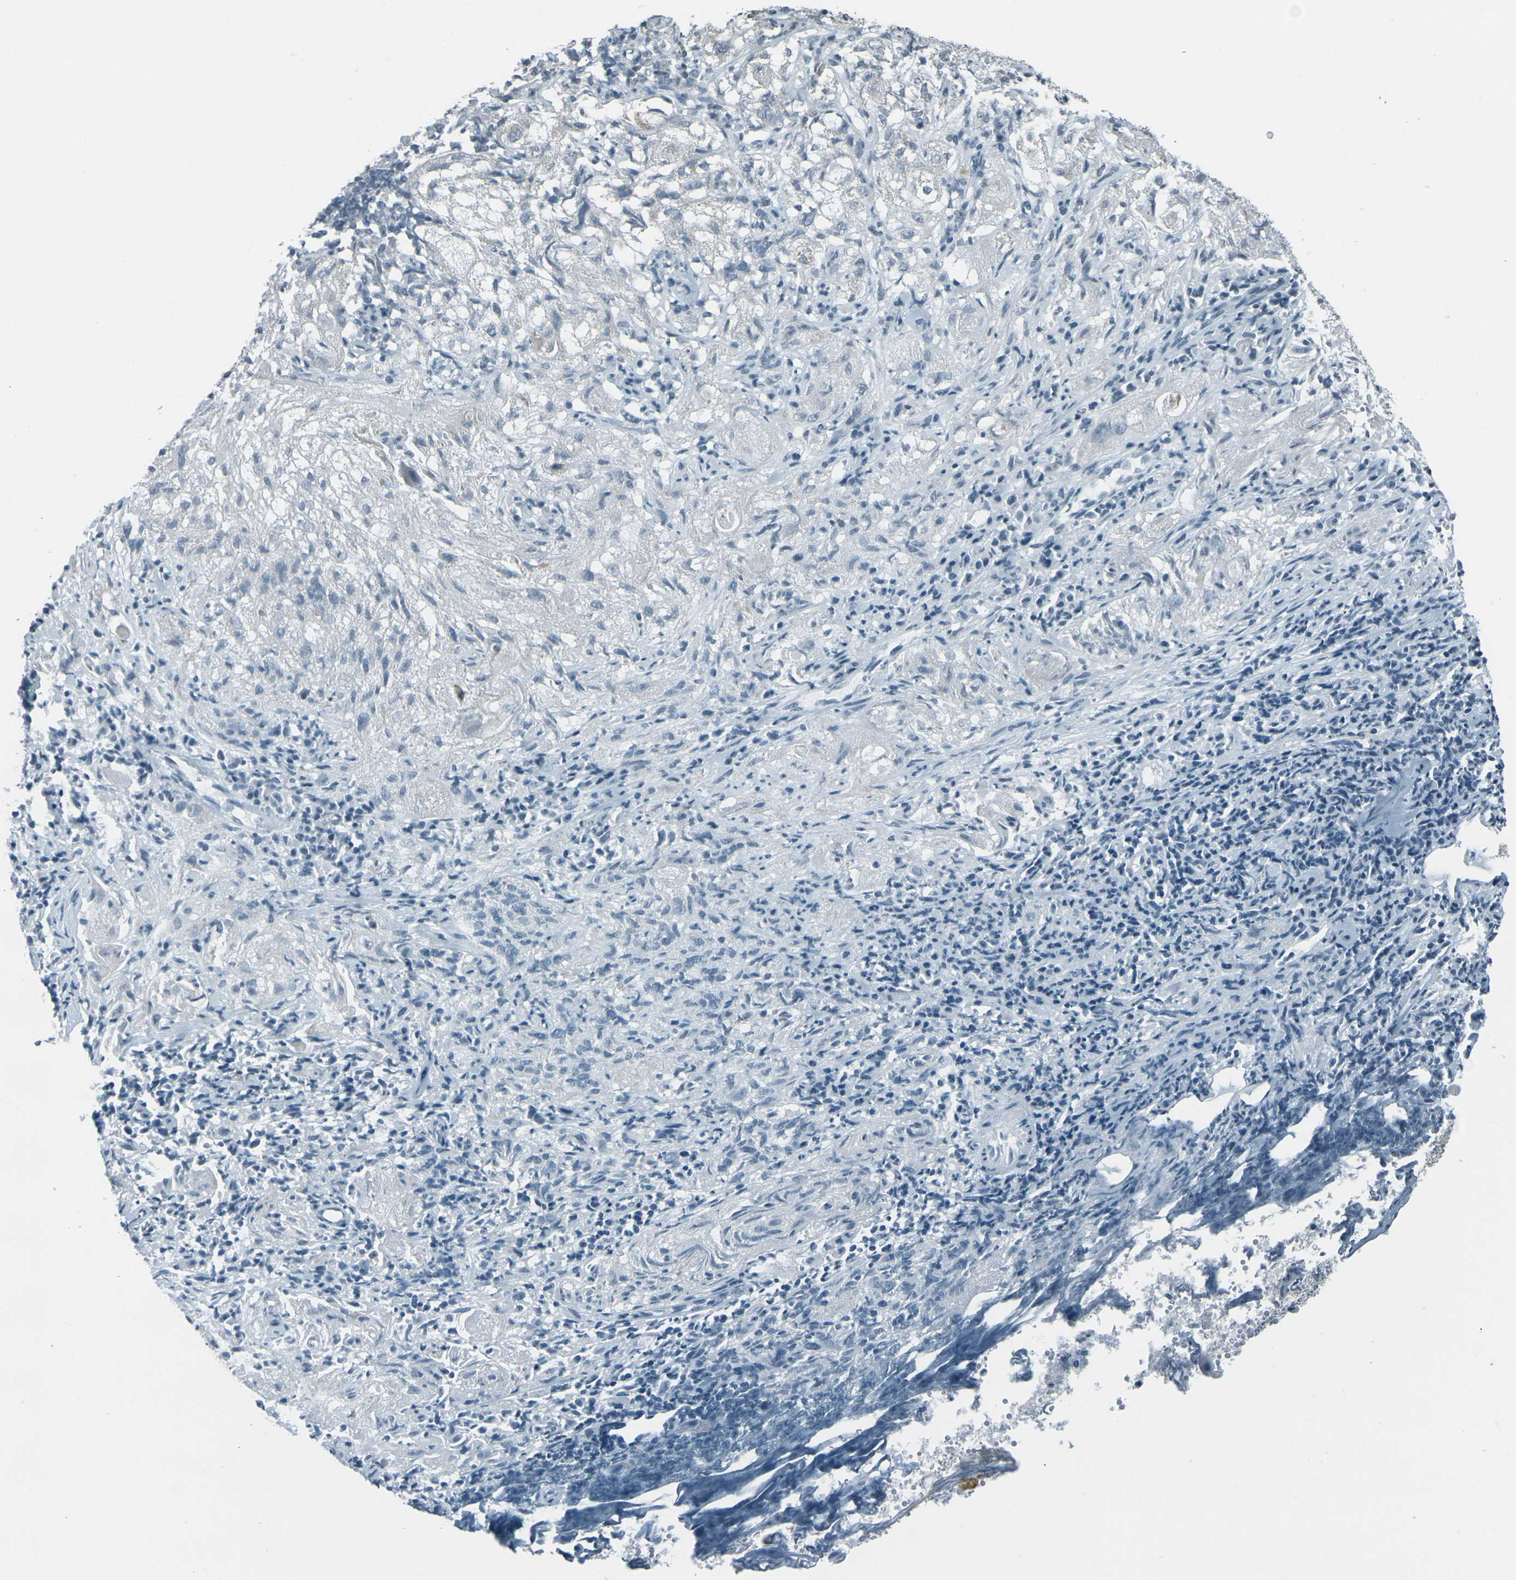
{"staining": {"intensity": "weak", "quantity": ">75%", "location": "cytoplasmic/membranous"}, "tissue": "lung cancer", "cell_type": "Tumor cells", "image_type": "cancer", "snomed": [{"axis": "morphology", "description": "Inflammation, NOS"}, {"axis": "morphology", "description": "Squamous cell carcinoma, NOS"}, {"axis": "topography", "description": "Lymph node"}, {"axis": "topography", "description": "Soft tissue"}, {"axis": "topography", "description": "Lung"}], "caption": "High-power microscopy captured an immunohistochemistry photomicrograph of squamous cell carcinoma (lung), revealing weak cytoplasmic/membranous staining in about >75% of tumor cells.", "gene": "H2BC1", "patient": {"sex": "male", "age": 66}}